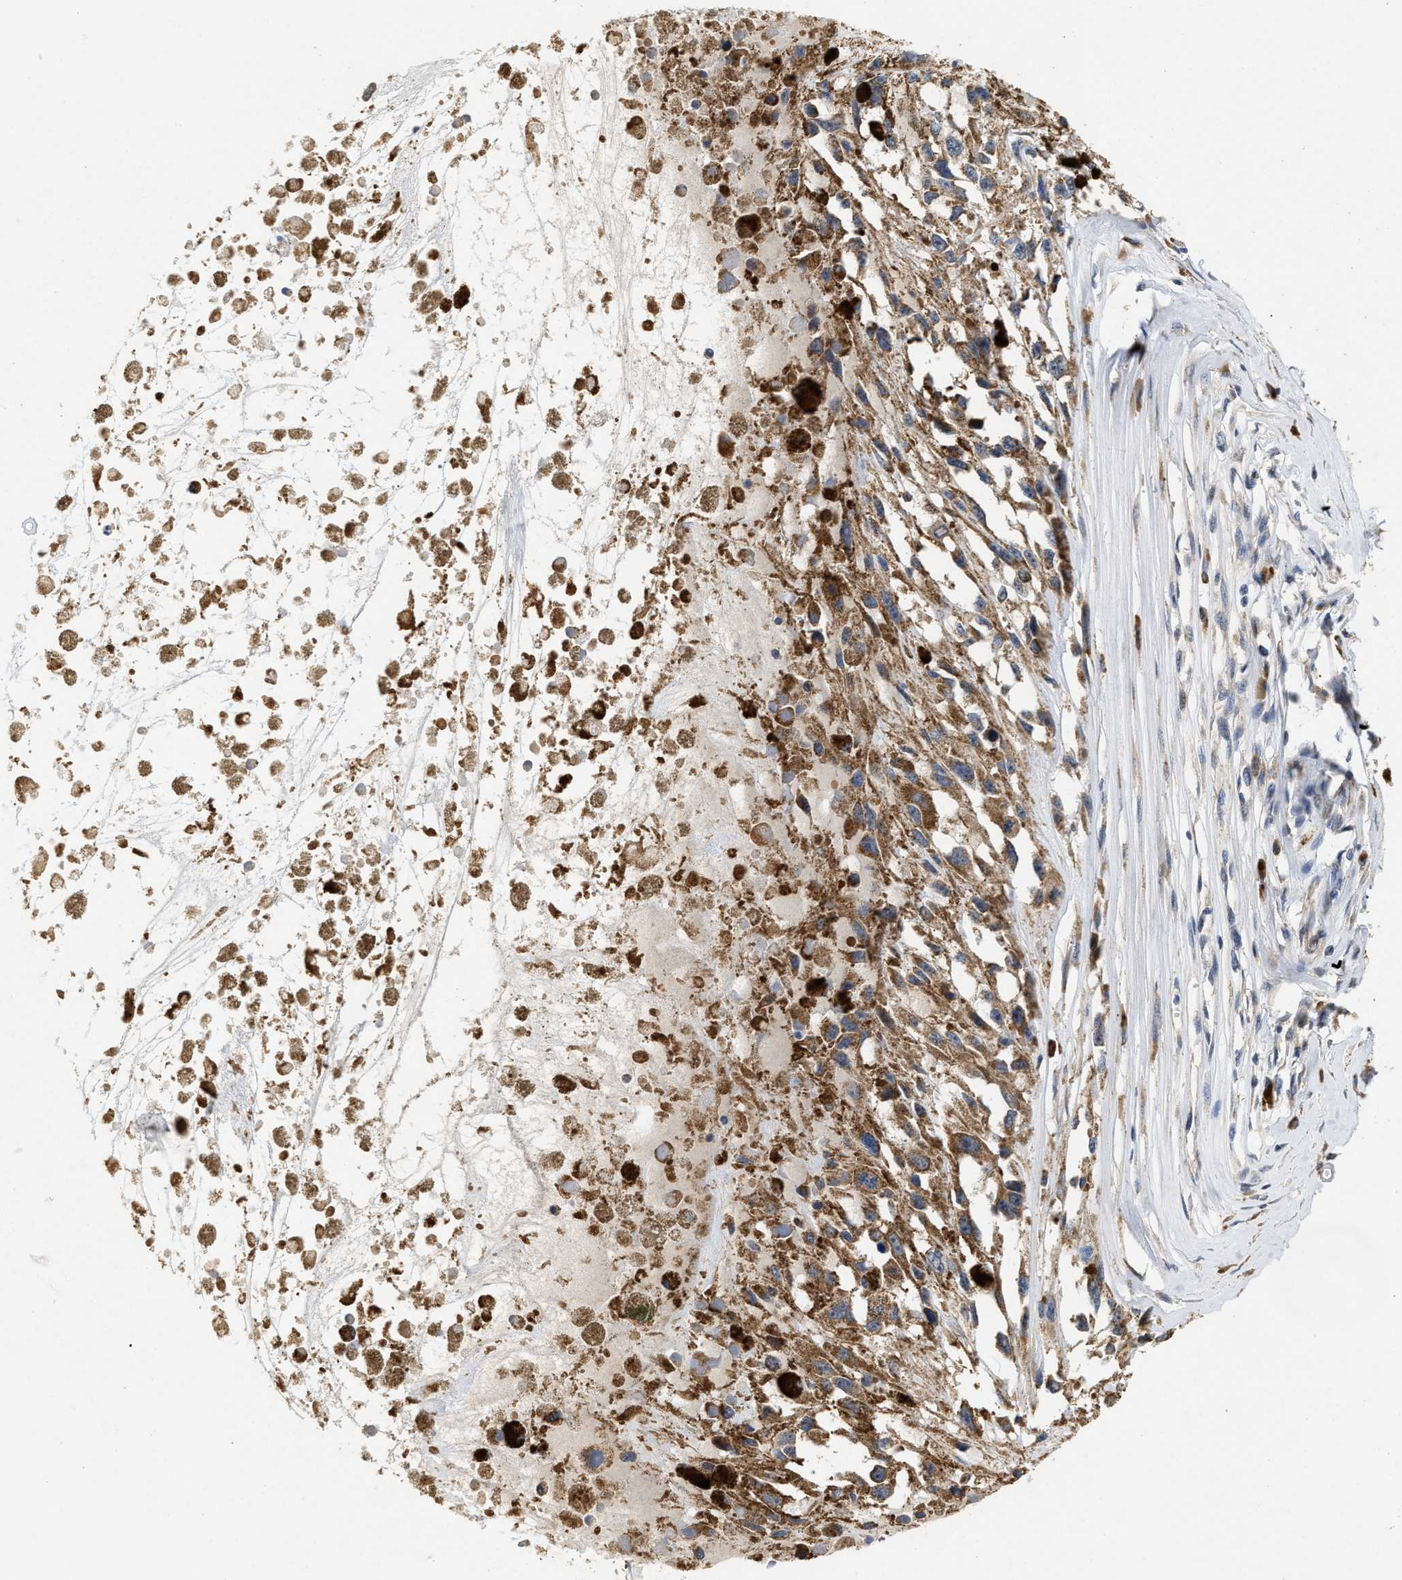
{"staining": {"intensity": "moderate", "quantity": ">75%", "location": "cytoplasmic/membranous"}, "tissue": "melanoma", "cell_type": "Tumor cells", "image_type": "cancer", "snomed": [{"axis": "morphology", "description": "Malignant melanoma, Metastatic site"}, {"axis": "topography", "description": "Lymph node"}], "caption": "Human malignant melanoma (metastatic site) stained with a brown dye displays moderate cytoplasmic/membranous positive staining in approximately >75% of tumor cells.", "gene": "SCYL2", "patient": {"sex": "male", "age": 59}}